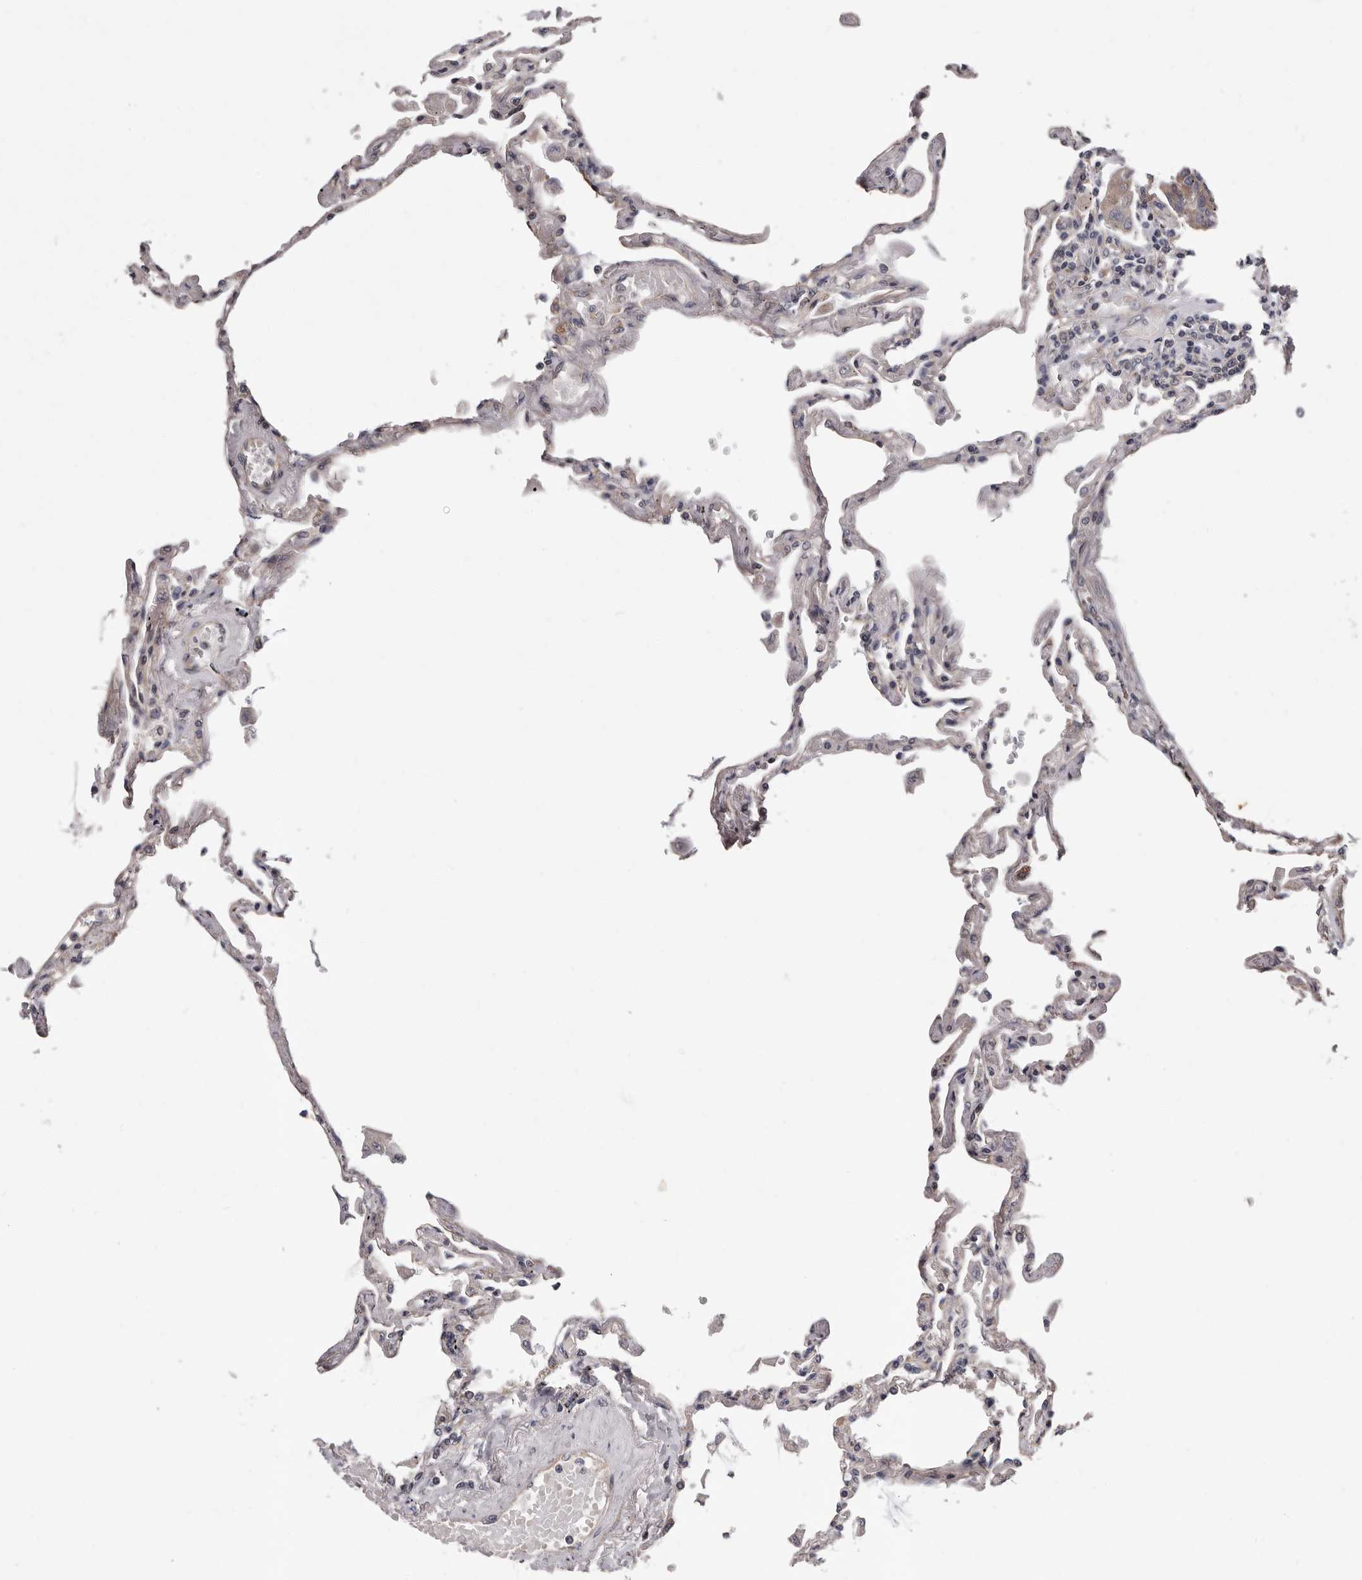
{"staining": {"intensity": "negative", "quantity": "none", "location": "none"}, "tissue": "lung", "cell_type": "Alveolar cells", "image_type": "normal", "snomed": [{"axis": "morphology", "description": "Normal tissue, NOS"}, {"axis": "topography", "description": "Lung"}], "caption": "Lung stained for a protein using immunohistochemistry (IHC) demonstrates no staining alveolar cells.", "gene": "VPS37A", "patient": {"sex": "female", "age": 67}}